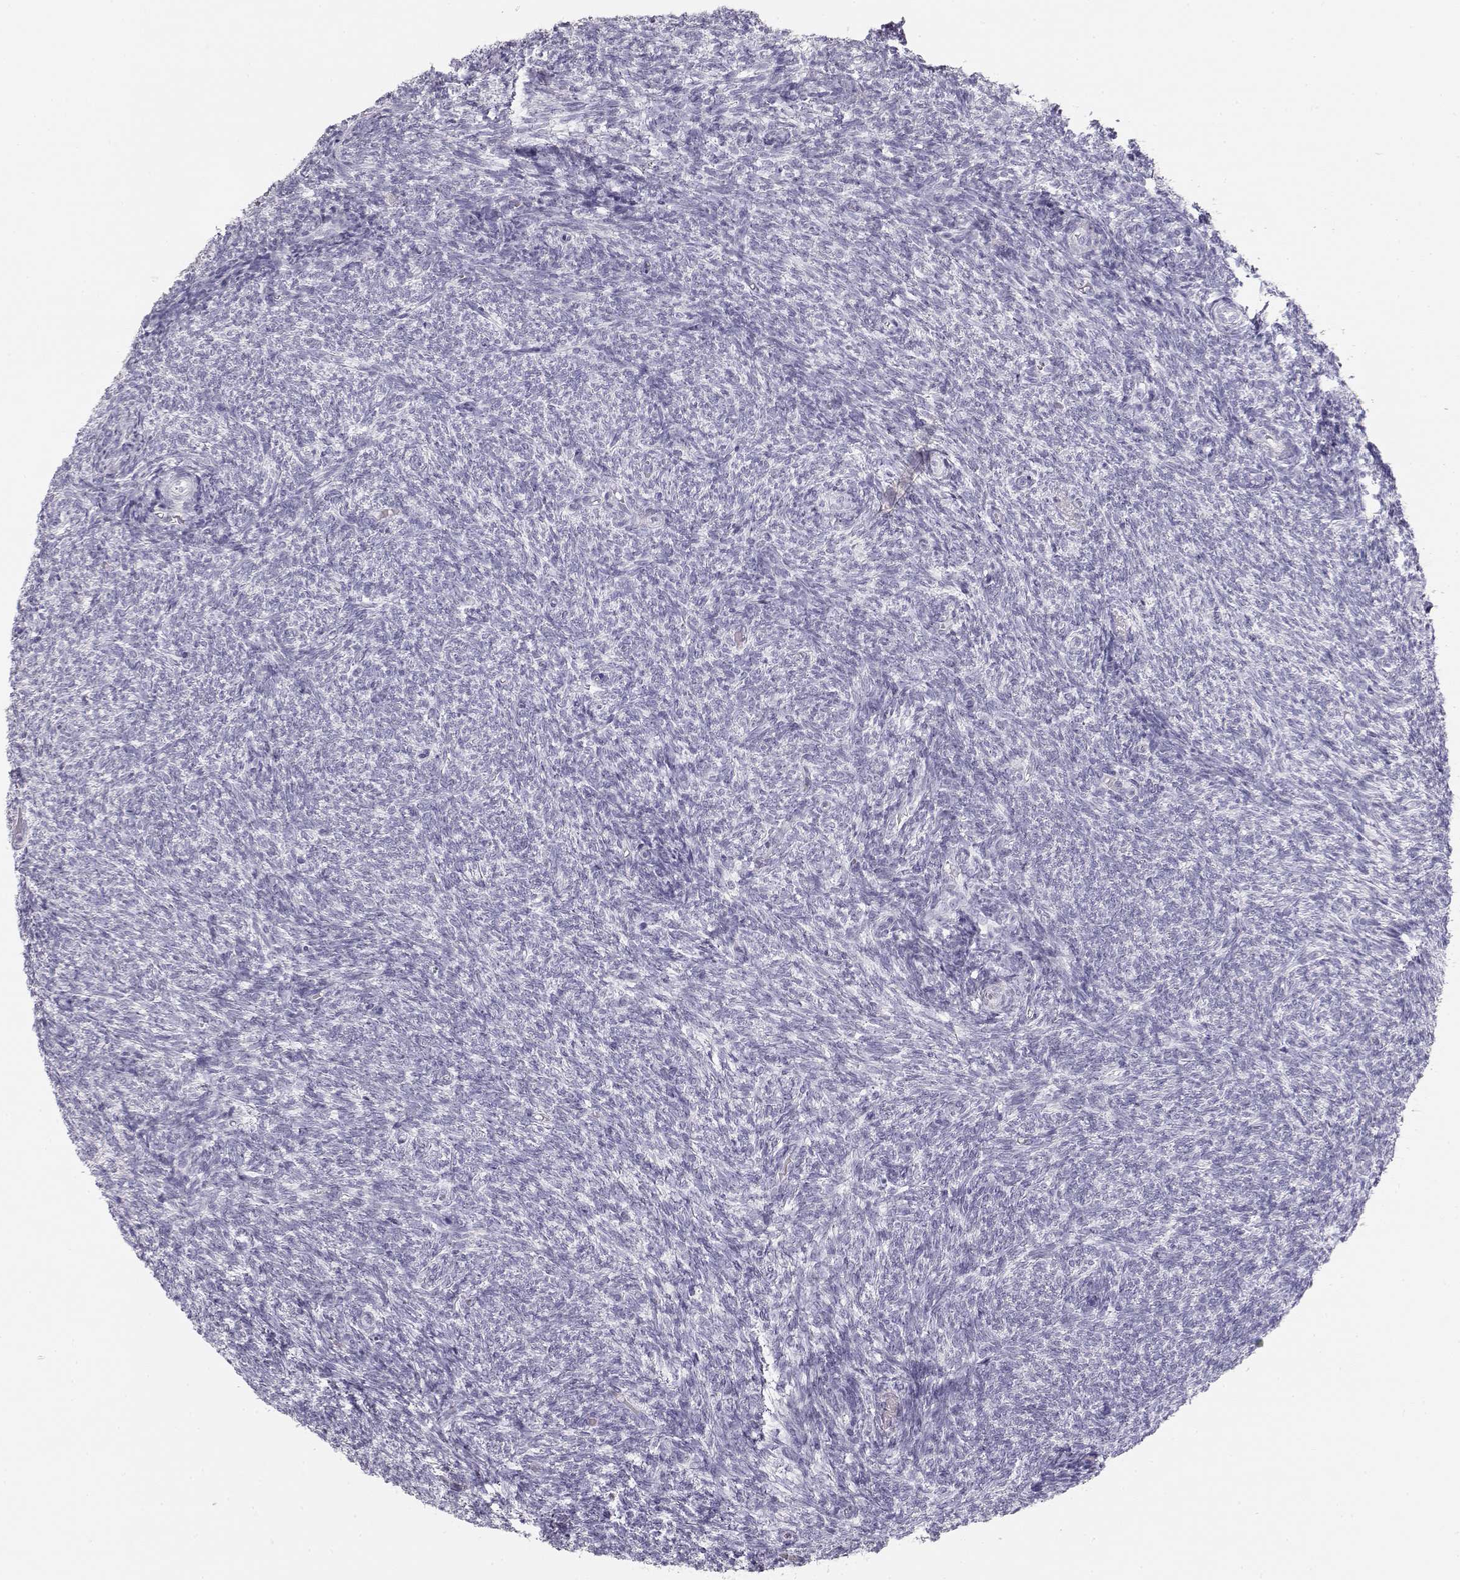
{"staining": {"intensity": "negative", "quantity": "none", "location": "none"}, "tissue": "ovary", "cell_type": "Follicle cells", "image_type": "normal", "snomed": [{"axis": "morphology", "description": "Normal tissue, NOS"}, {"axis": "topography", "description": "Ovary"}], "caption": "Immunohistochemistry of benign human ovary exhibits no staining in follicle cells.", "gene": "TKTL1", "patient": {"sex": "female", "age": 39}}